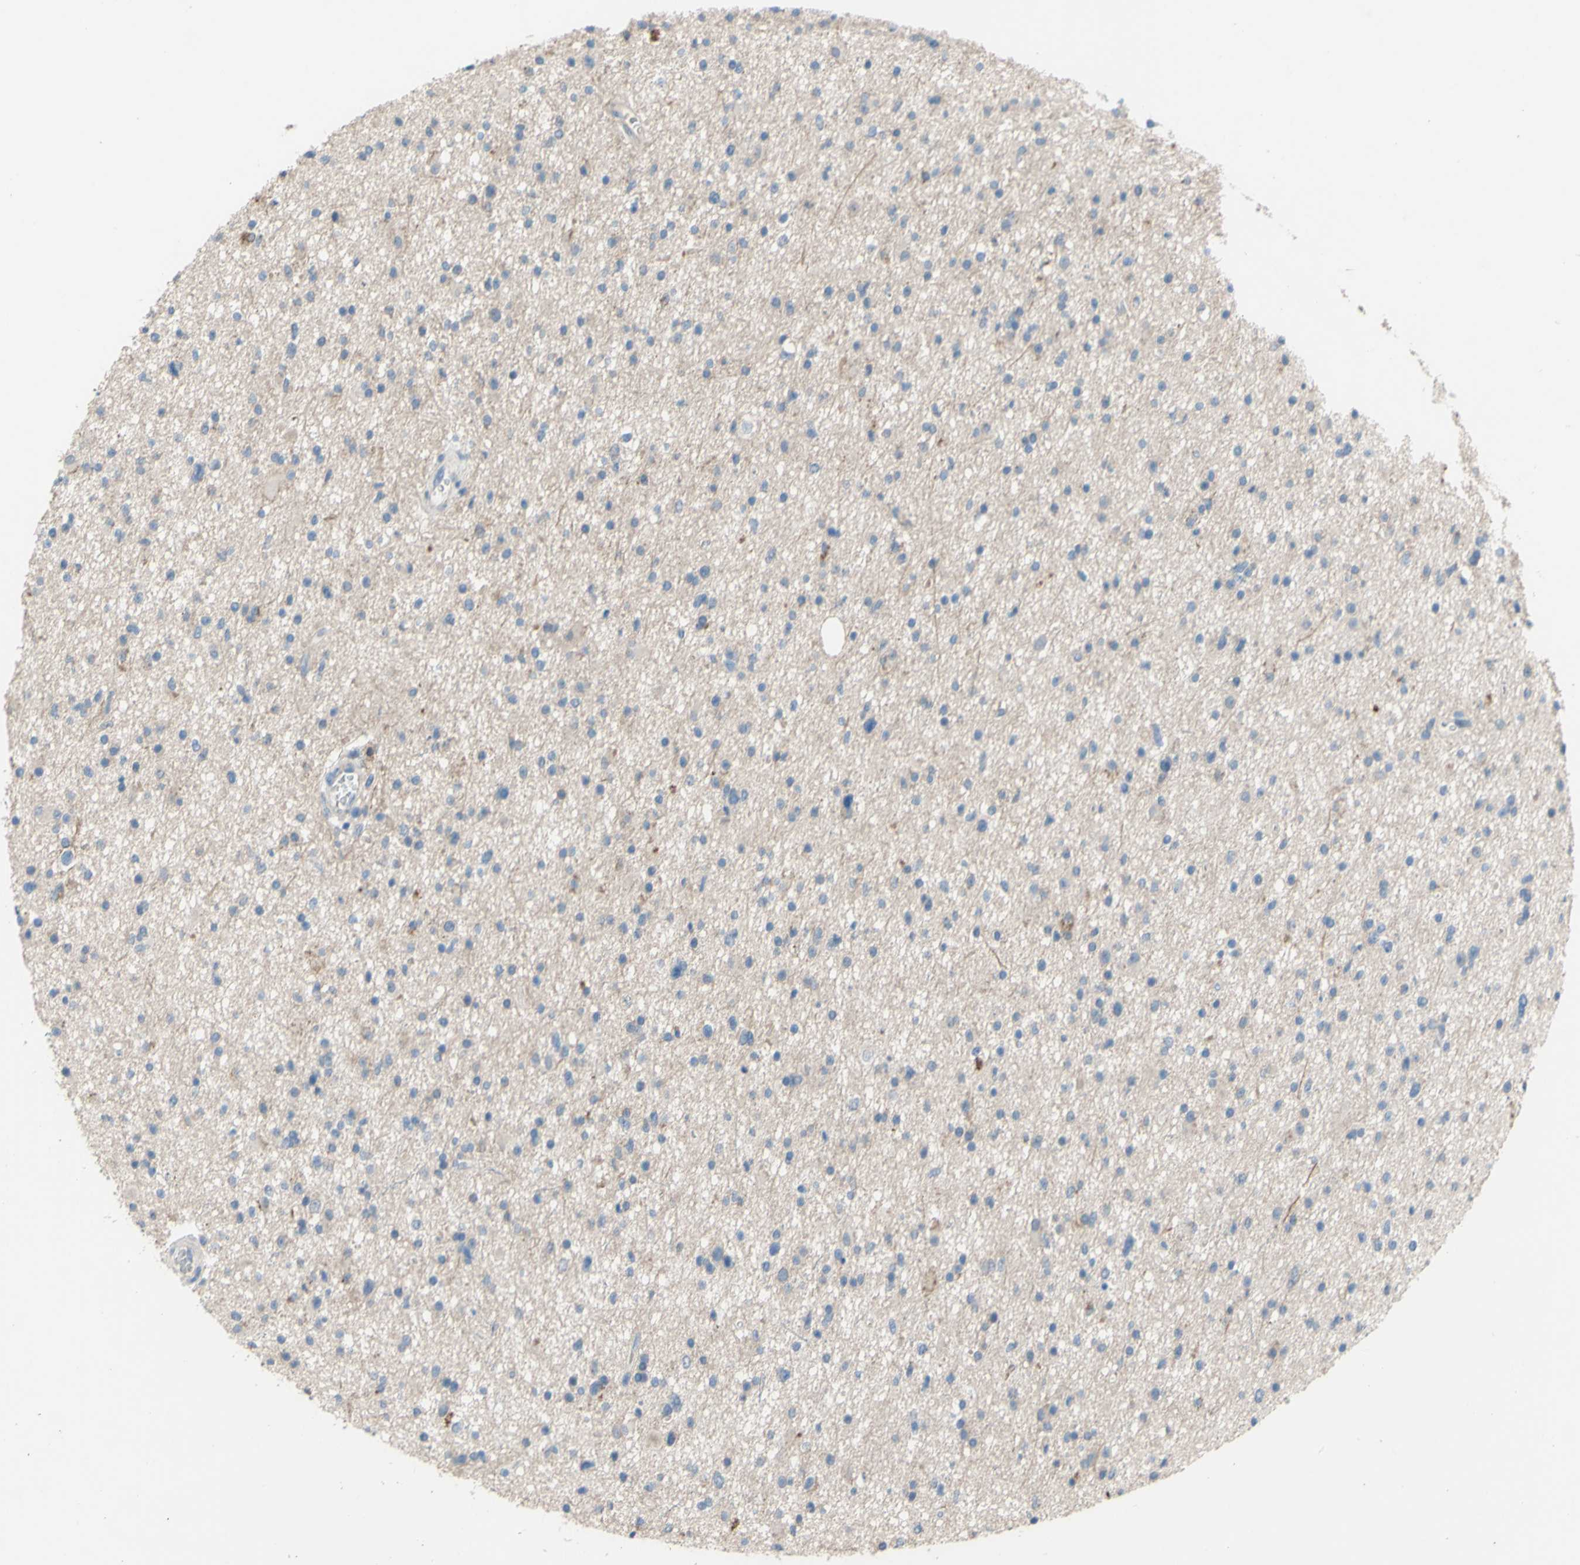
{"staining": {"intensity": "negative", "quantity": "none", "location": "none"}, "tissue": "glioma", "cell_type": "Tumor cells", "image_type": "cancer", "snomed": [{"axis": "morphology", "description": "Glioma, malignant, High grade"}, {"axis": "topography", "description": "Brain"}], "caption": "Immunohistochemistry histopathology image of neoplastic tissue: human malignant glioma (high-grade) stained with DAB (3,3'-diaminobenzidine) shows no significant protein expression in tumor cells. (DAB (3,3'-diaminobenzidine) IHC with hematoxylin counter stain).", "gene": "CDCP1", "patient": {"sex": "male", "age": 33}}